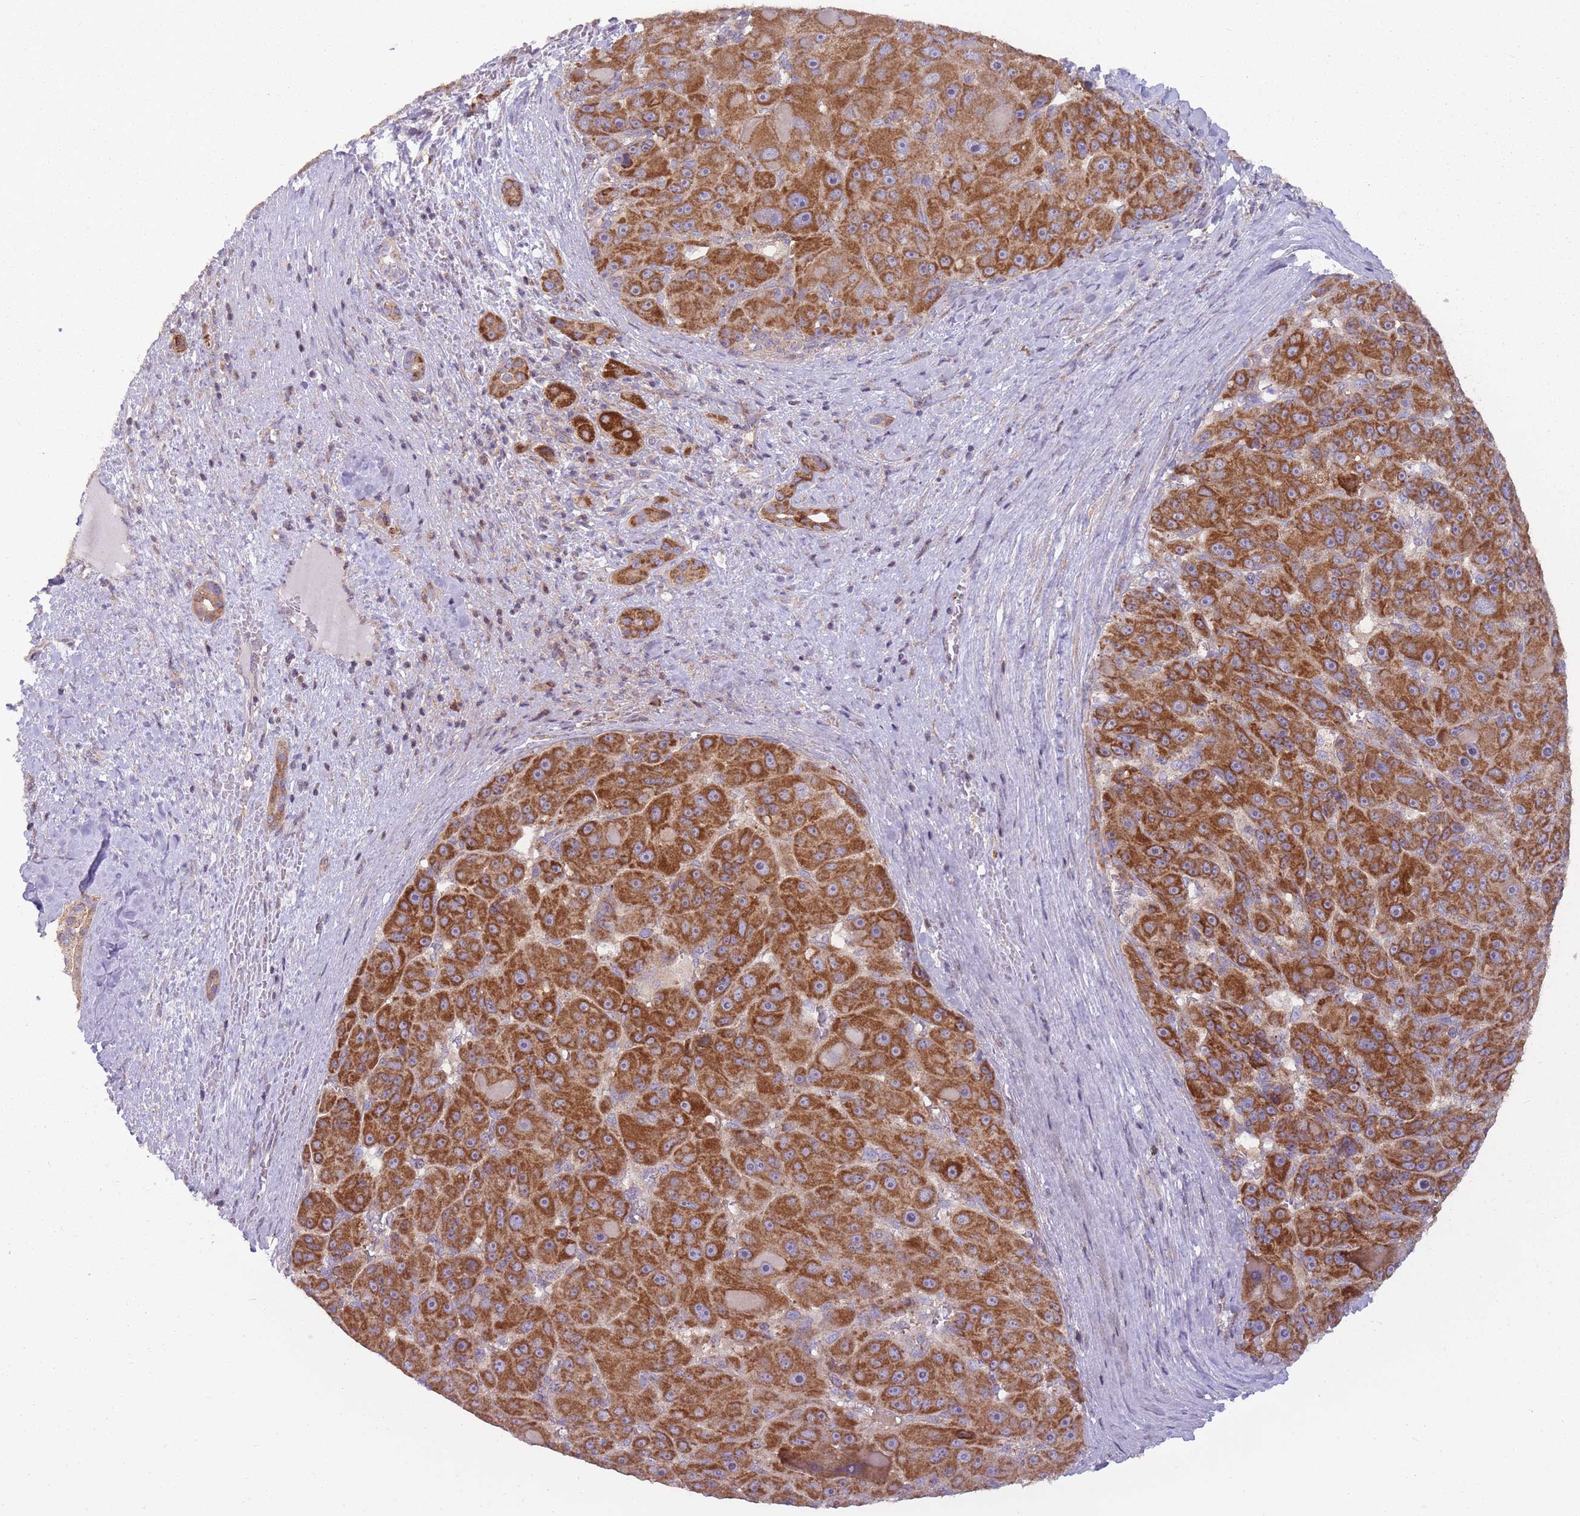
{"staining": {"intensity": "strong", "quantity": ">75%", "location": "cytoplasmic/membranous"}, "tissue": "liver cancer", "cell_type": "Tumor cells", "image_type": "cancer", "snomed": [{"axis": "morphology", "description": "Carcinoma, Hepatocellular, NOS"}, {"axis": "topography", "description": "Liver"}], "caption": "Immunohistochemical staining of human liver cancer (hepatocellular carcinoma) demonstrates strong cytoplasmic/membranous protein positivity in about >75% of tumor cells. (DAB (3,3'-diaminobenzidine) = brown stain, brightfield microscopy at high magnification).", "gene": "NDUFA9", "patient": {"sex": "male", "age": 76}}